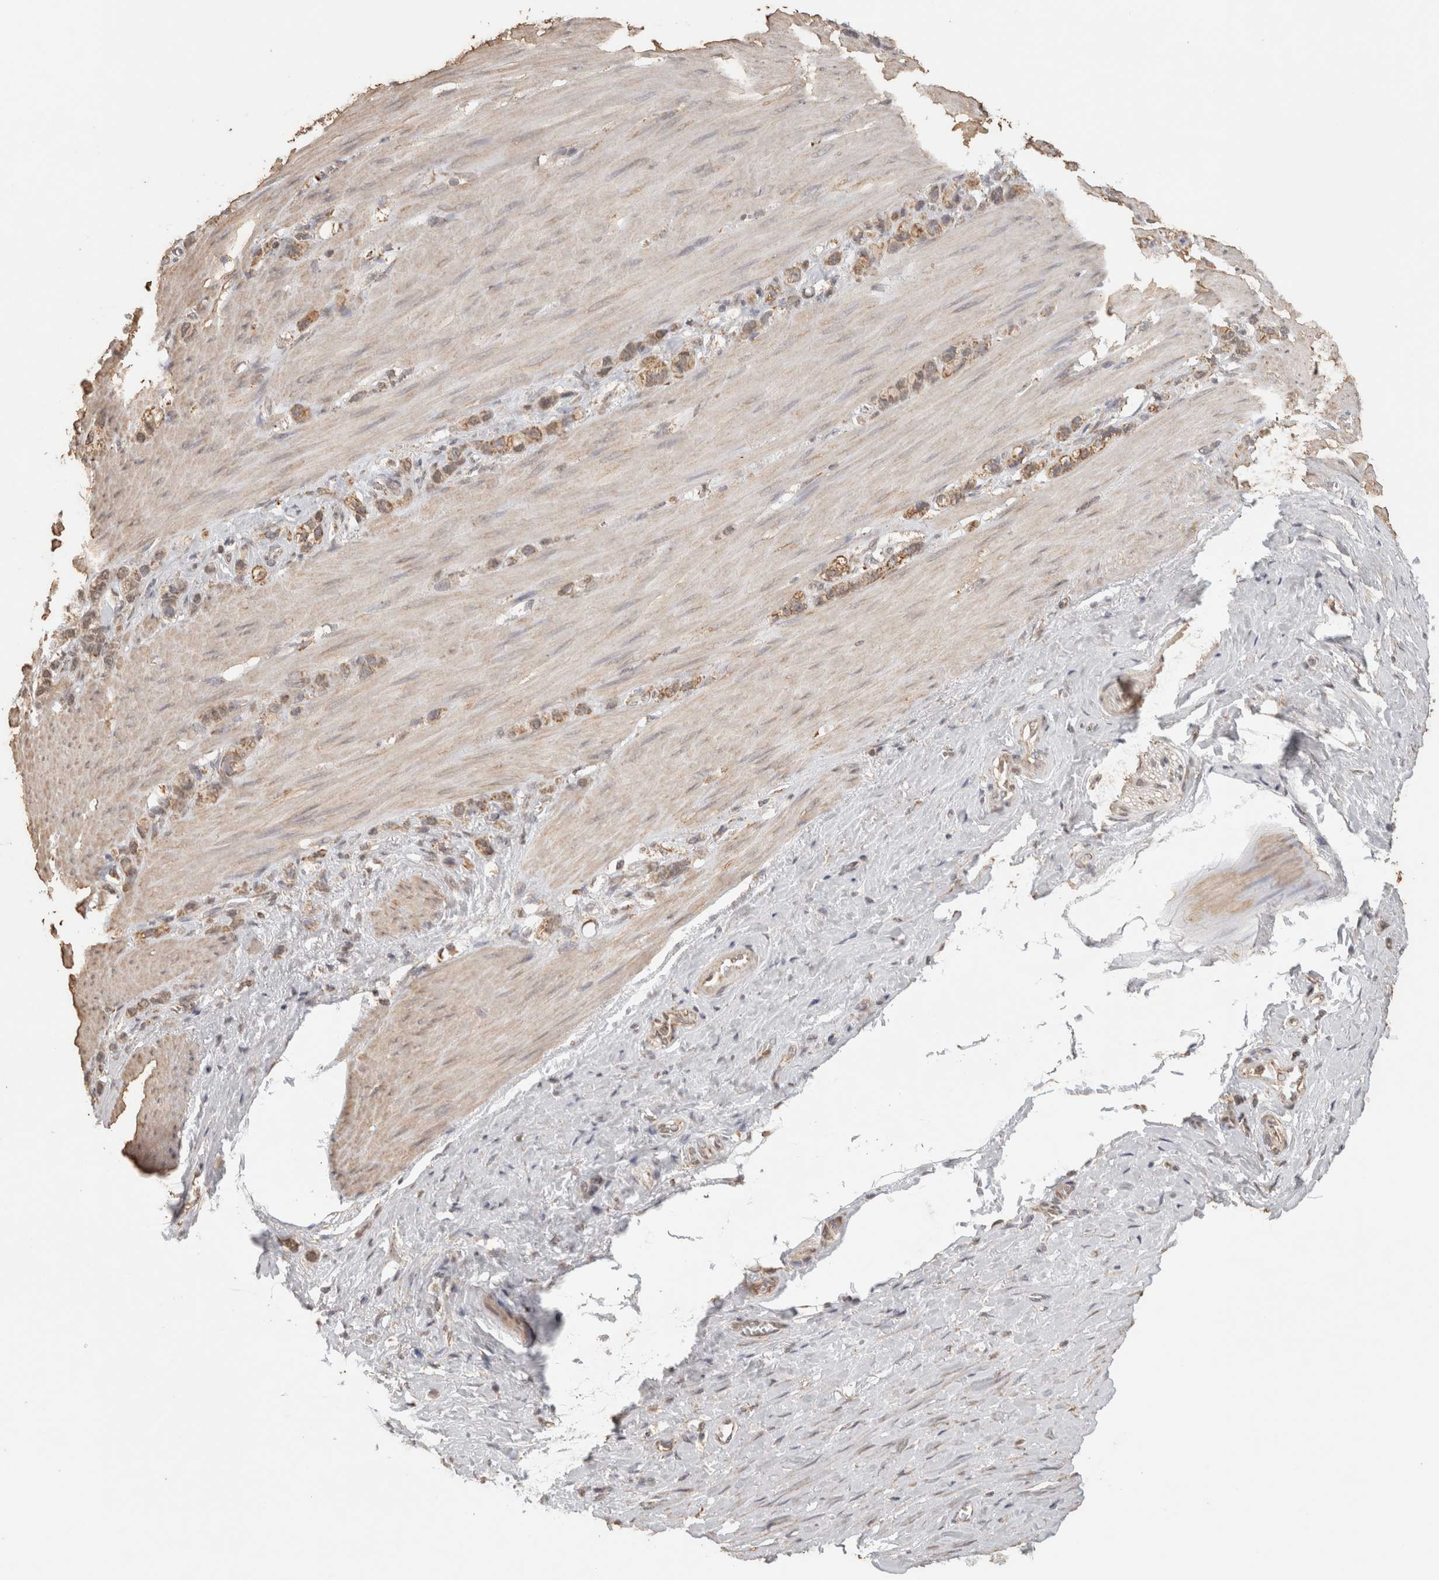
{"staining": {"intensity": "moderate", "quantity": ">75%", "location": "cytoplasmic/membranous"}, "tissue": "stomach cancer", "cell_type": "Tumor cells", "image_type": "cancer", "snomed": [{"axis": "morphology", "description": "Normal tissue, NOS"}, {"axis": "morphology", "description": "Adenocarcinoma, NOS"}, {"axis": "morphology", "description": "Adenocarcinoma, High grade"}, {"axis": "topography", "description": "Stomach, upper"}, {"axis": "topography", "description": "Stomach"}], "caption": "Immunohistochemical staining of stomach adenocarcinoma exhibits medium levels of moderate cytoplasmic/membranous staining in about >75% of tumor cells.", "gene": "BNIP3L", "patient": {"sex": "female", "age": 65}}